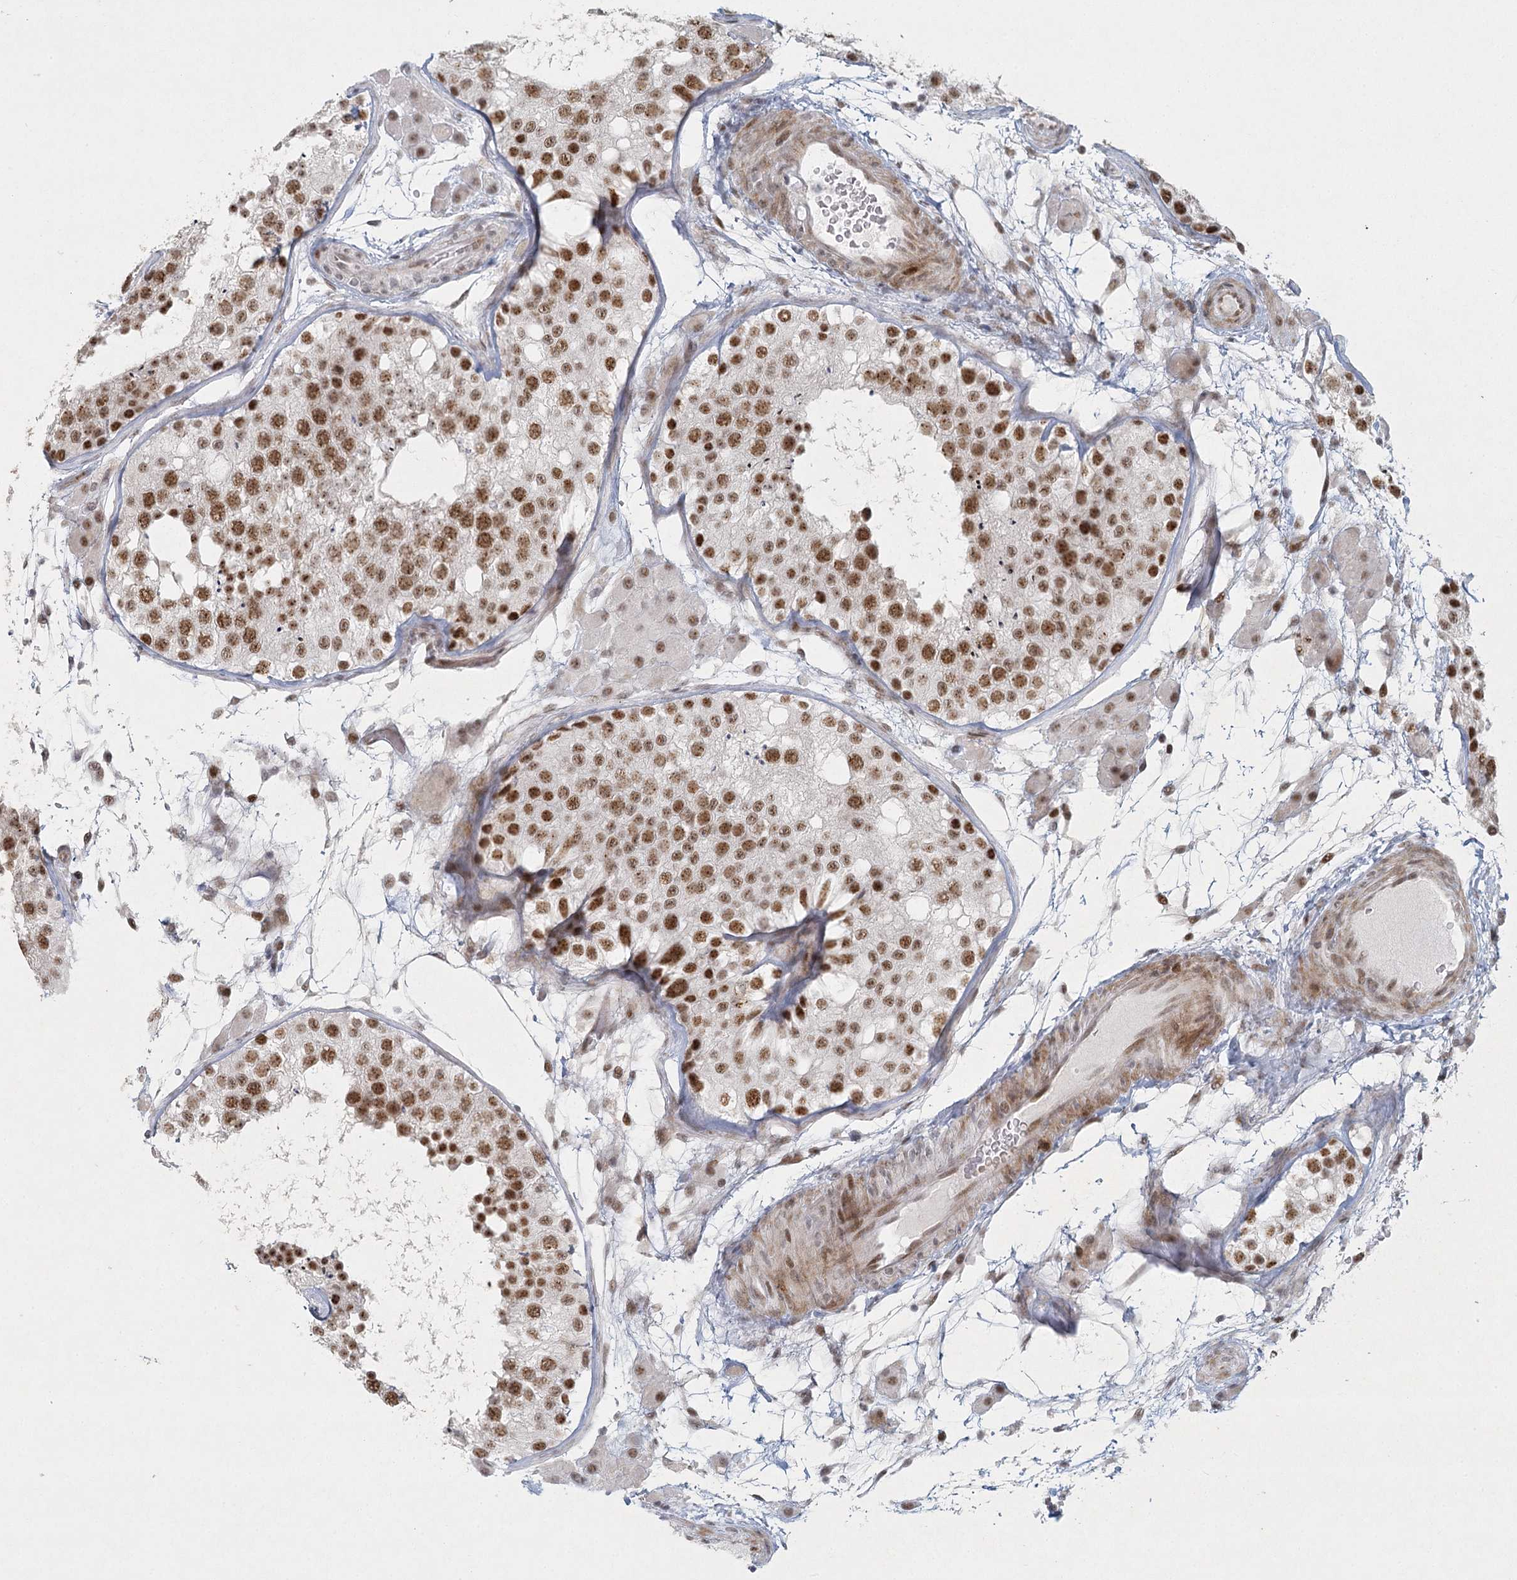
{"staining": {"intensity": "strong", "quantity": ">75%", "location": "nuclear"}, "tissue": "testis", "cell_type": "Cells in seminiferous ducts", "image_type": "normal", "snomed": [{"axis": "morphology", "description": "Normal tissue, NOS"}, {"axis": "topography", "description": "Testis"}], "caption": "Testis stained with immunohistochemistry displays strong nuclear positivity in approximately >75% of cells in seminiferous ducts.", "gene": "U2SURP", "patient": {"sex": "male", "age": 26}}